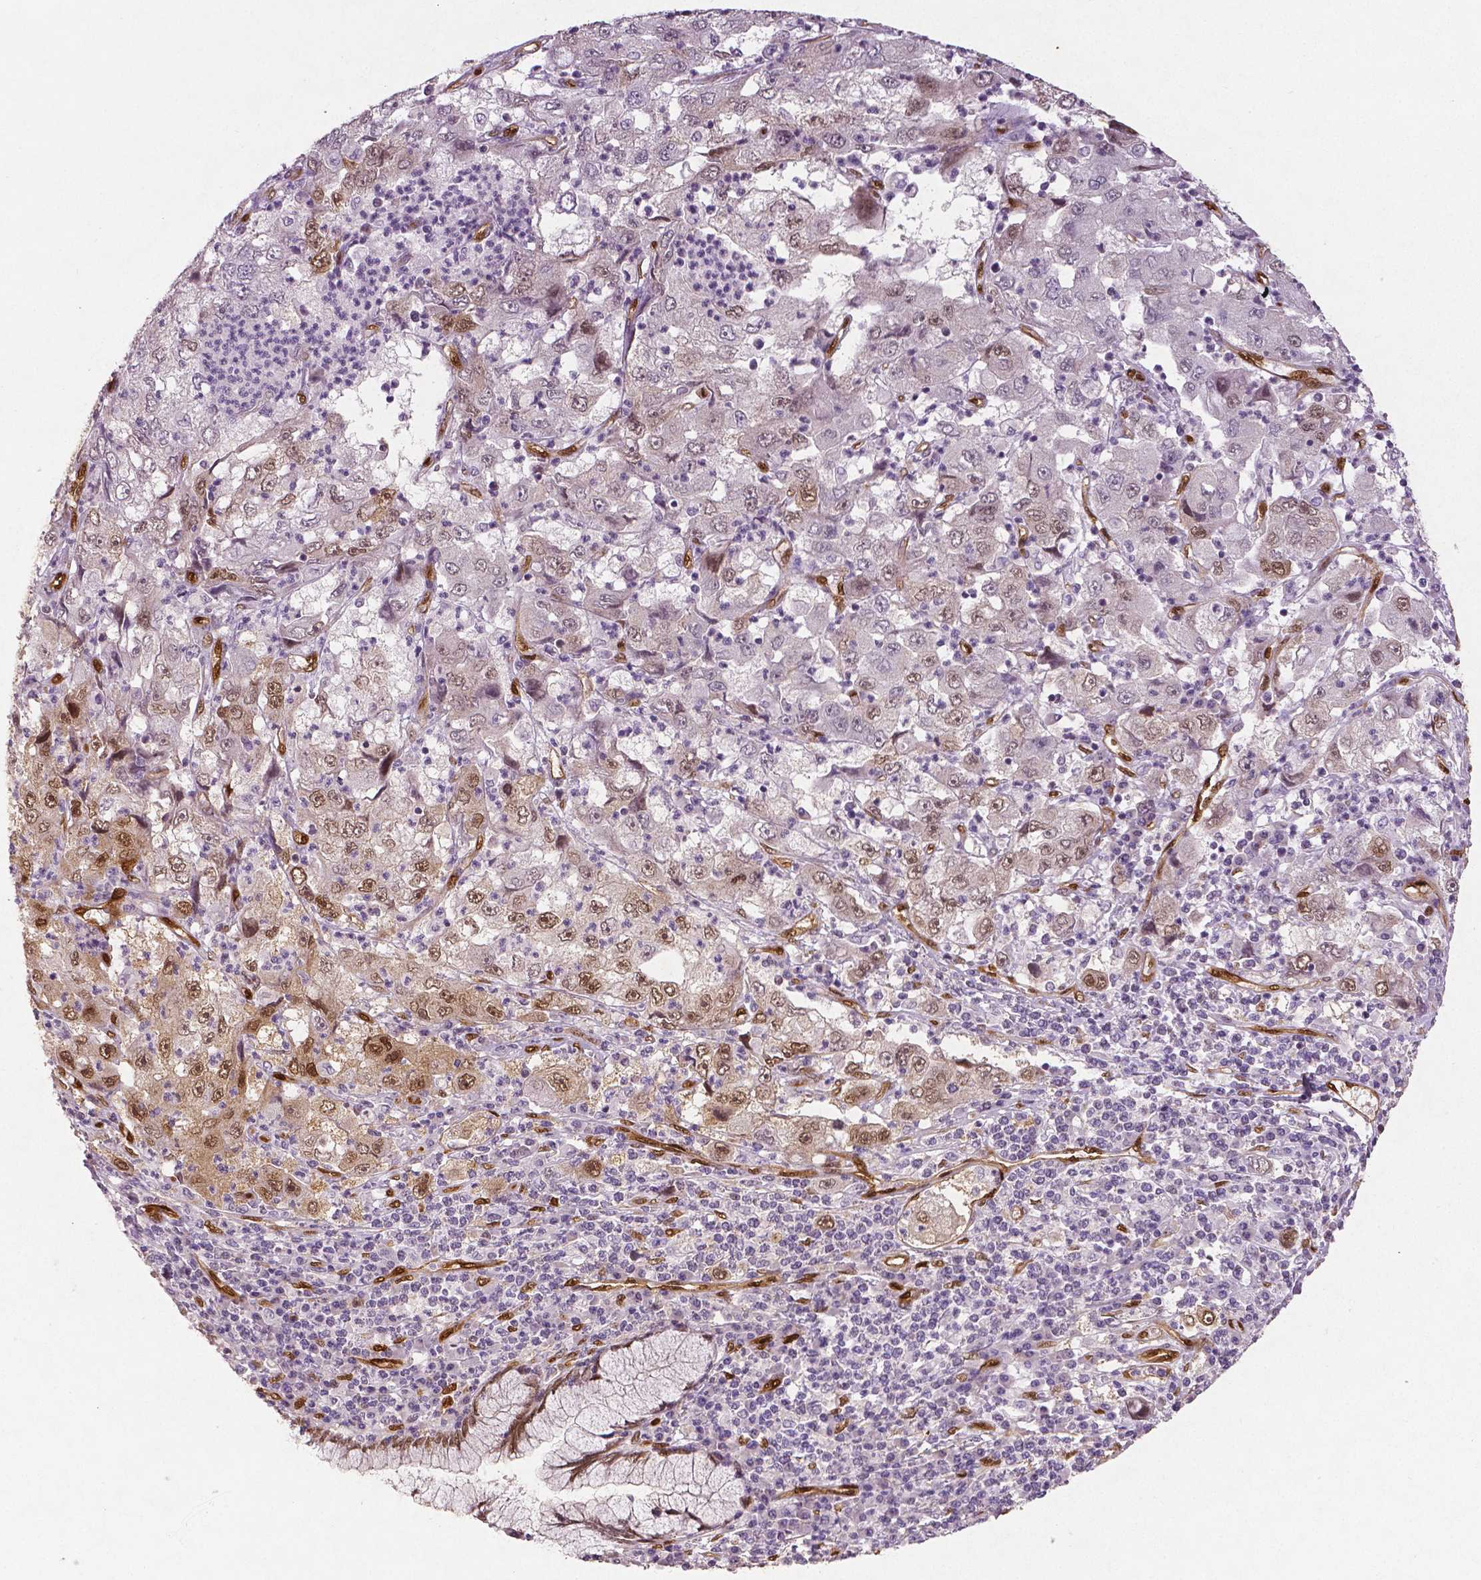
{"staining": {"intensity": "moderate", "quantity": "25%-75%", "location": "cytoplasmic/membranous,nuclear"}, "tissue": "cervical cancer", "cell_type": "Tumor cells", "image_type": "cancer", "snomed": [{"axis": "morphology", "description": "Squamous cell carcinoma, NOS"}, {"axis": "topography", "description": "Cervix"}], "caption": "Cervical squamous cell carcinoma tissue reveals moderate cytoplasmic/membranous and nuclear staining in about 25%-75% of tumor cells The staining was performed using DAB, with brown indicating positive protein expression. Nuclei are stained blue with hematoxylin.", "gene": "WWTR1", "patient": {"sex": "female", "age": 36}}